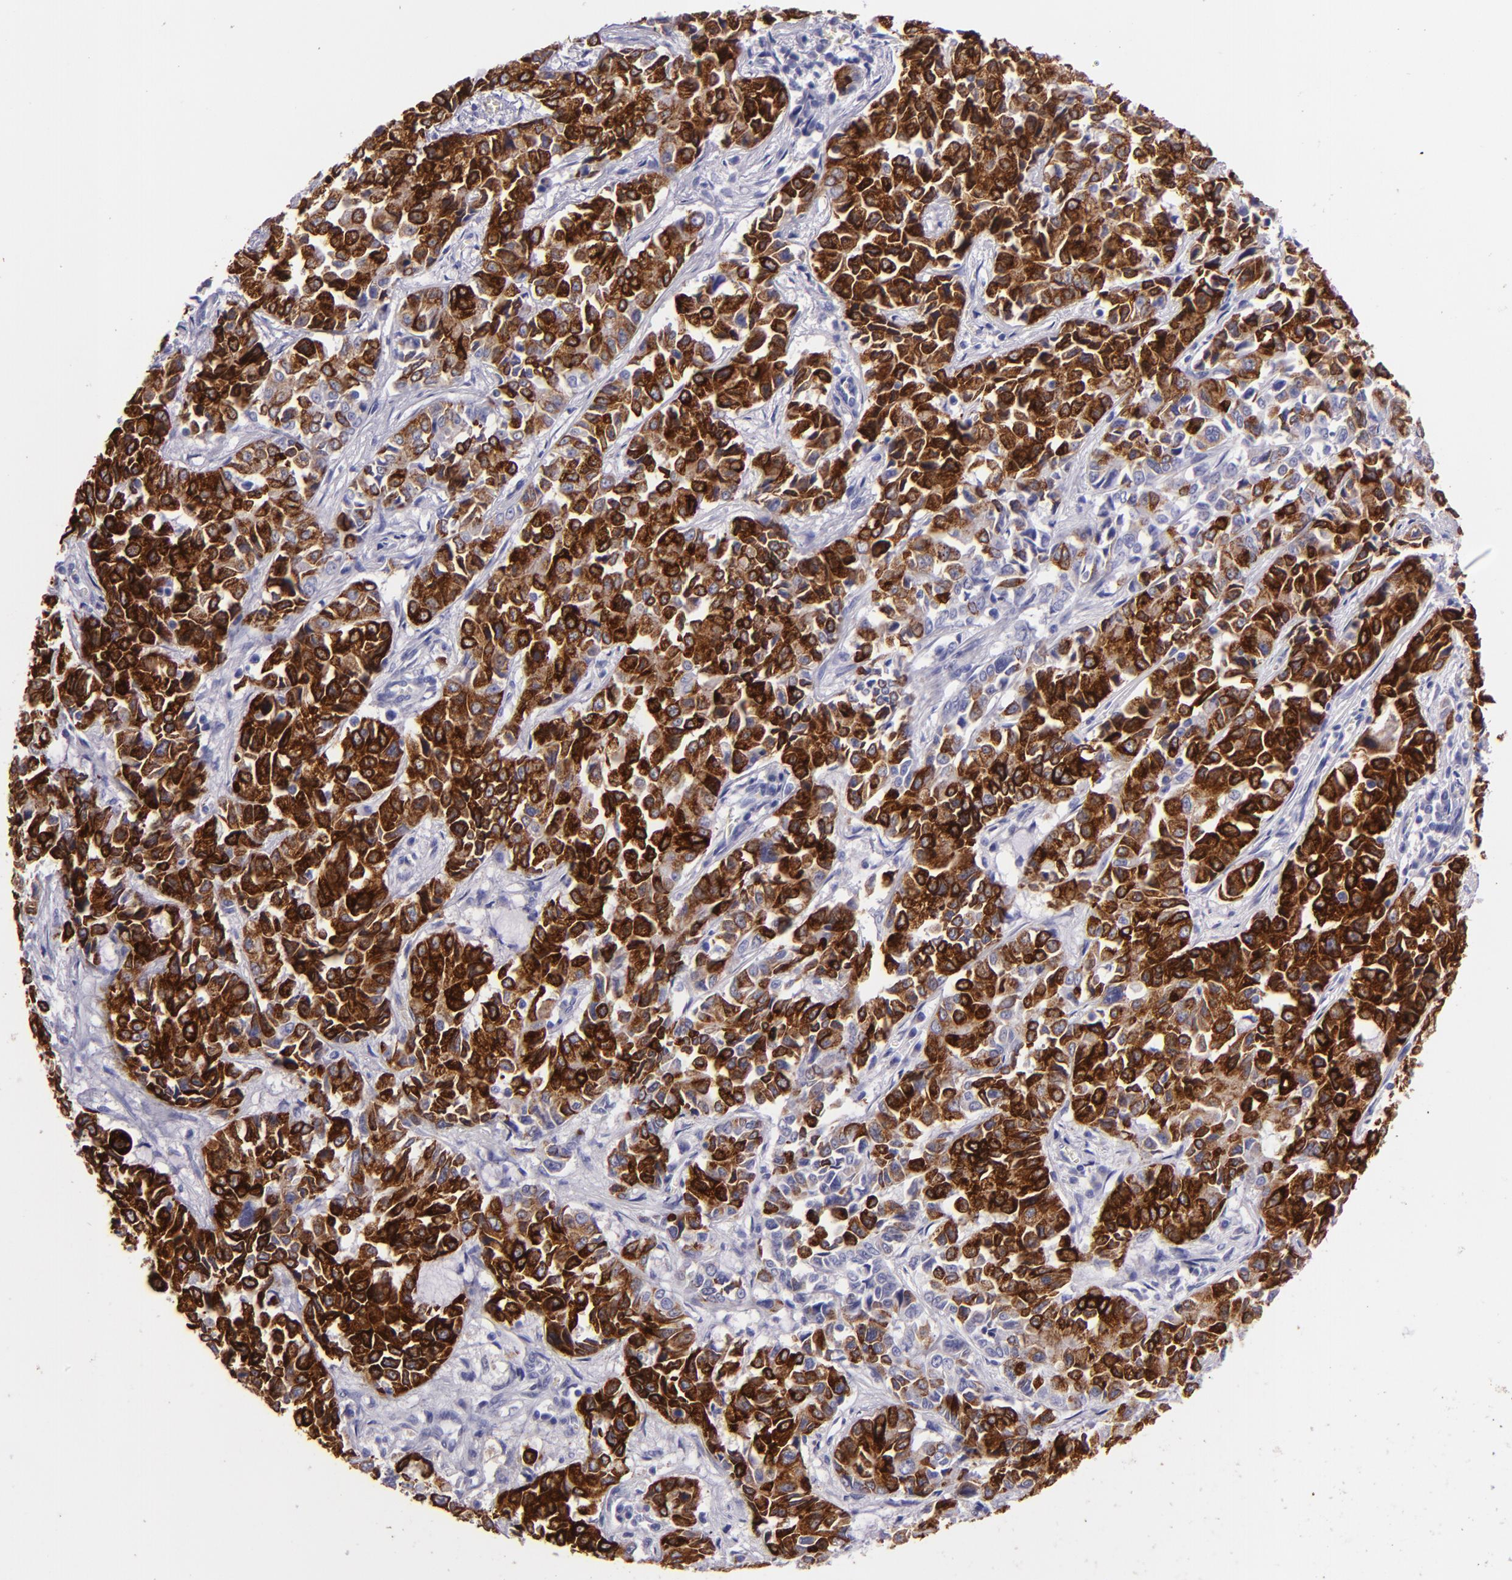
{"staining": {"intensity": "strong", "quantity": ">75%", "location": "cytoplasmic/membranous"}, "tissue": "pancreatic cancer", "cell_type": "Tumor cells", "image_type": "cancer", "snomed": [{"axis": "morphology", "description": "Adenocarcinoma, NOS"}, {"axis": "topography", "description": "Pancreas"}], "caption": "Pancreatic cancer (adenocarcinoma) stained with DAB (3,3'-diaminobenzidine) IHC shows high levels of strong cytoplasmic/membranous expression in approximately >75% of tumor cells.", "gene": "MUC5AC", "patient": {"sex": "female", "age": 52}}